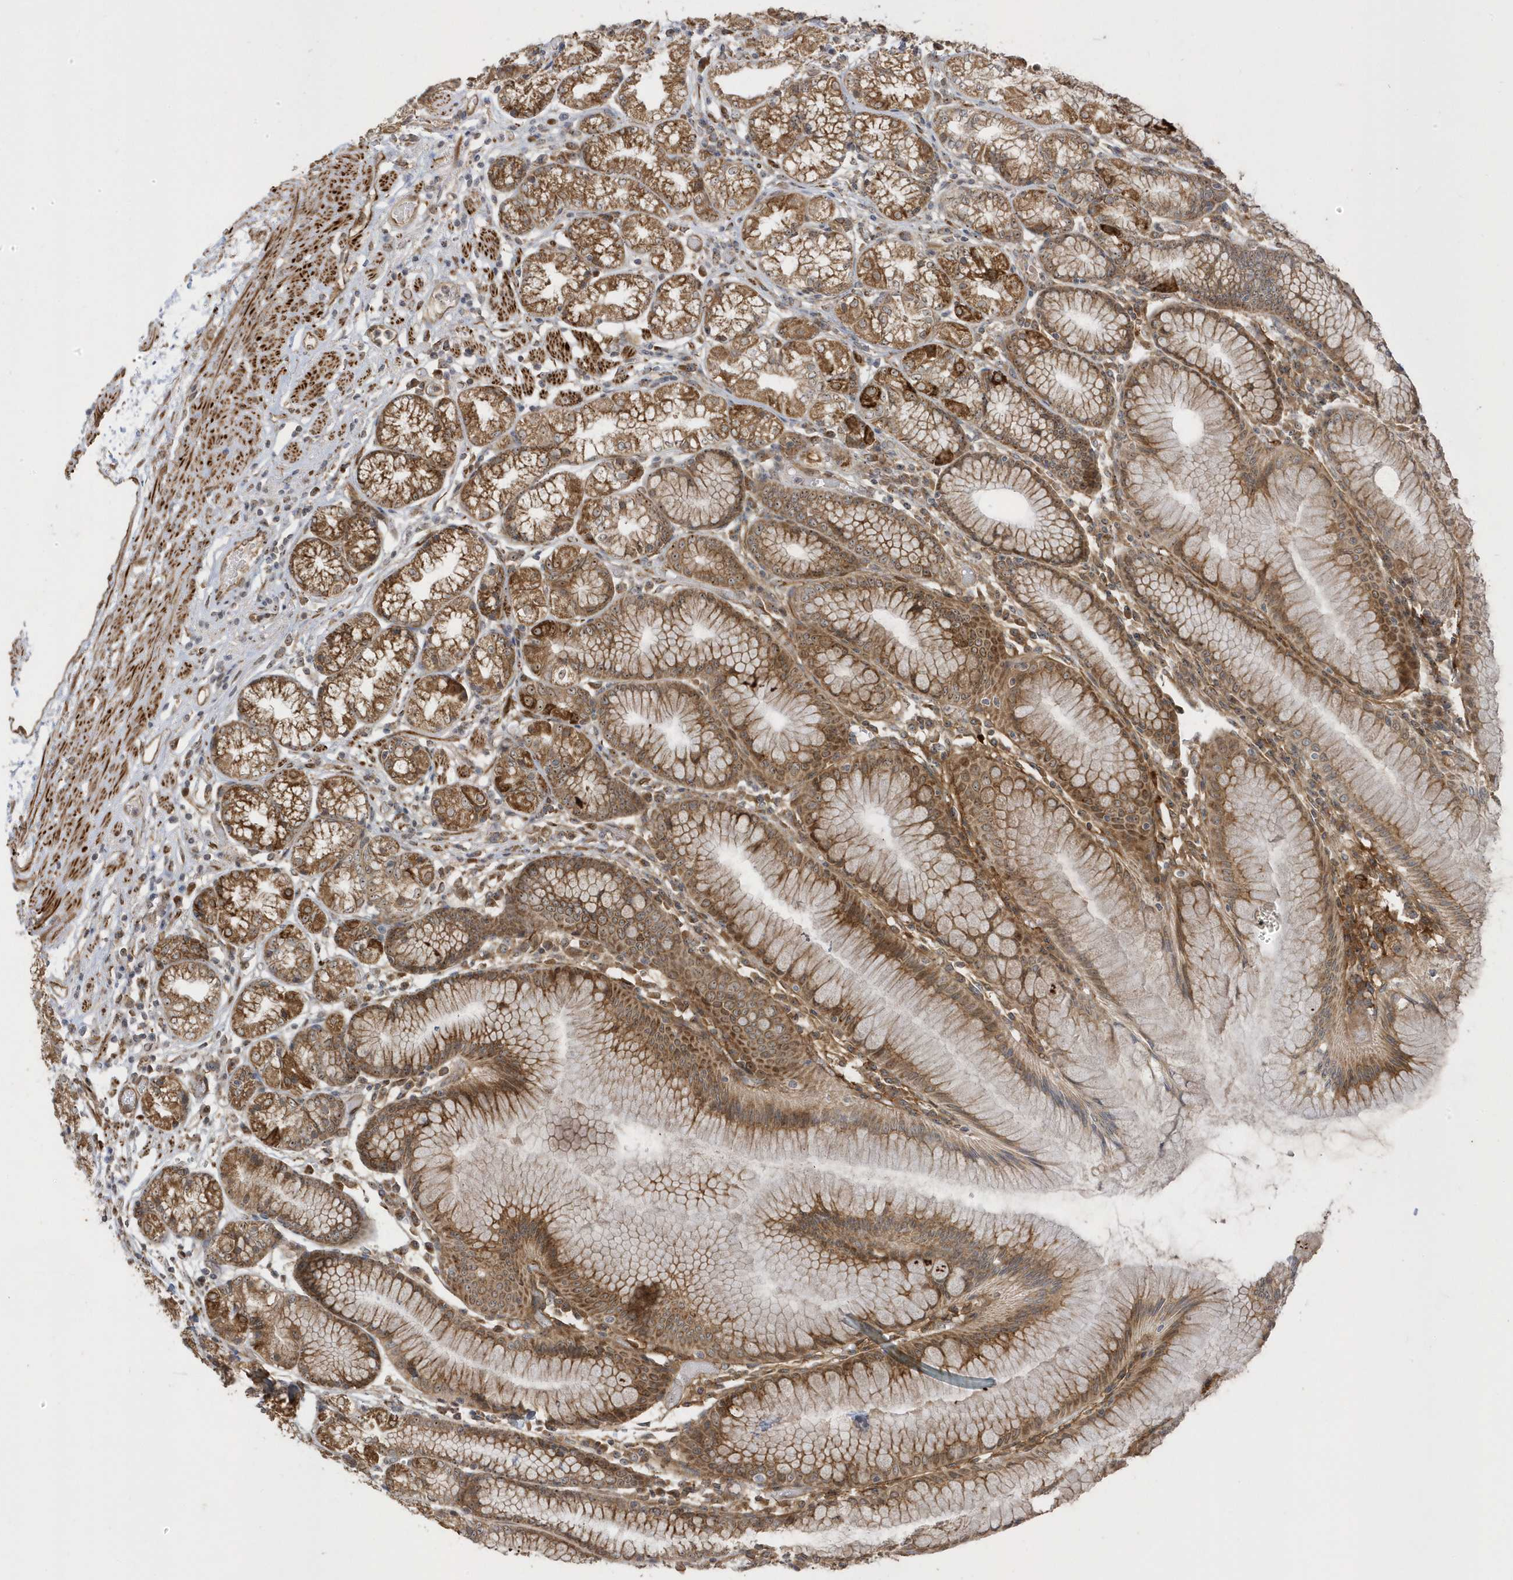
{"staining": {"intensity": "moderate", "quantity": ">75%", "location": "cytoplasmic/membranous,nuclear"}, "tissue": "stomach", "cell_type": "Glandular cells", "image_type": "normal", "snomed": [{"axis": "morphology", "description": "Normal tissue, NOS"}, {"axis": "topography", "description": "Stomach"}], "caption": "Human stomach stained with a brown dye shows moderate cytoplasmic/membranous,nuclear positive expression in about >75% of glandular cells.", "gene": "ECM2", "patient": {"sex": "female", "age": 57}}